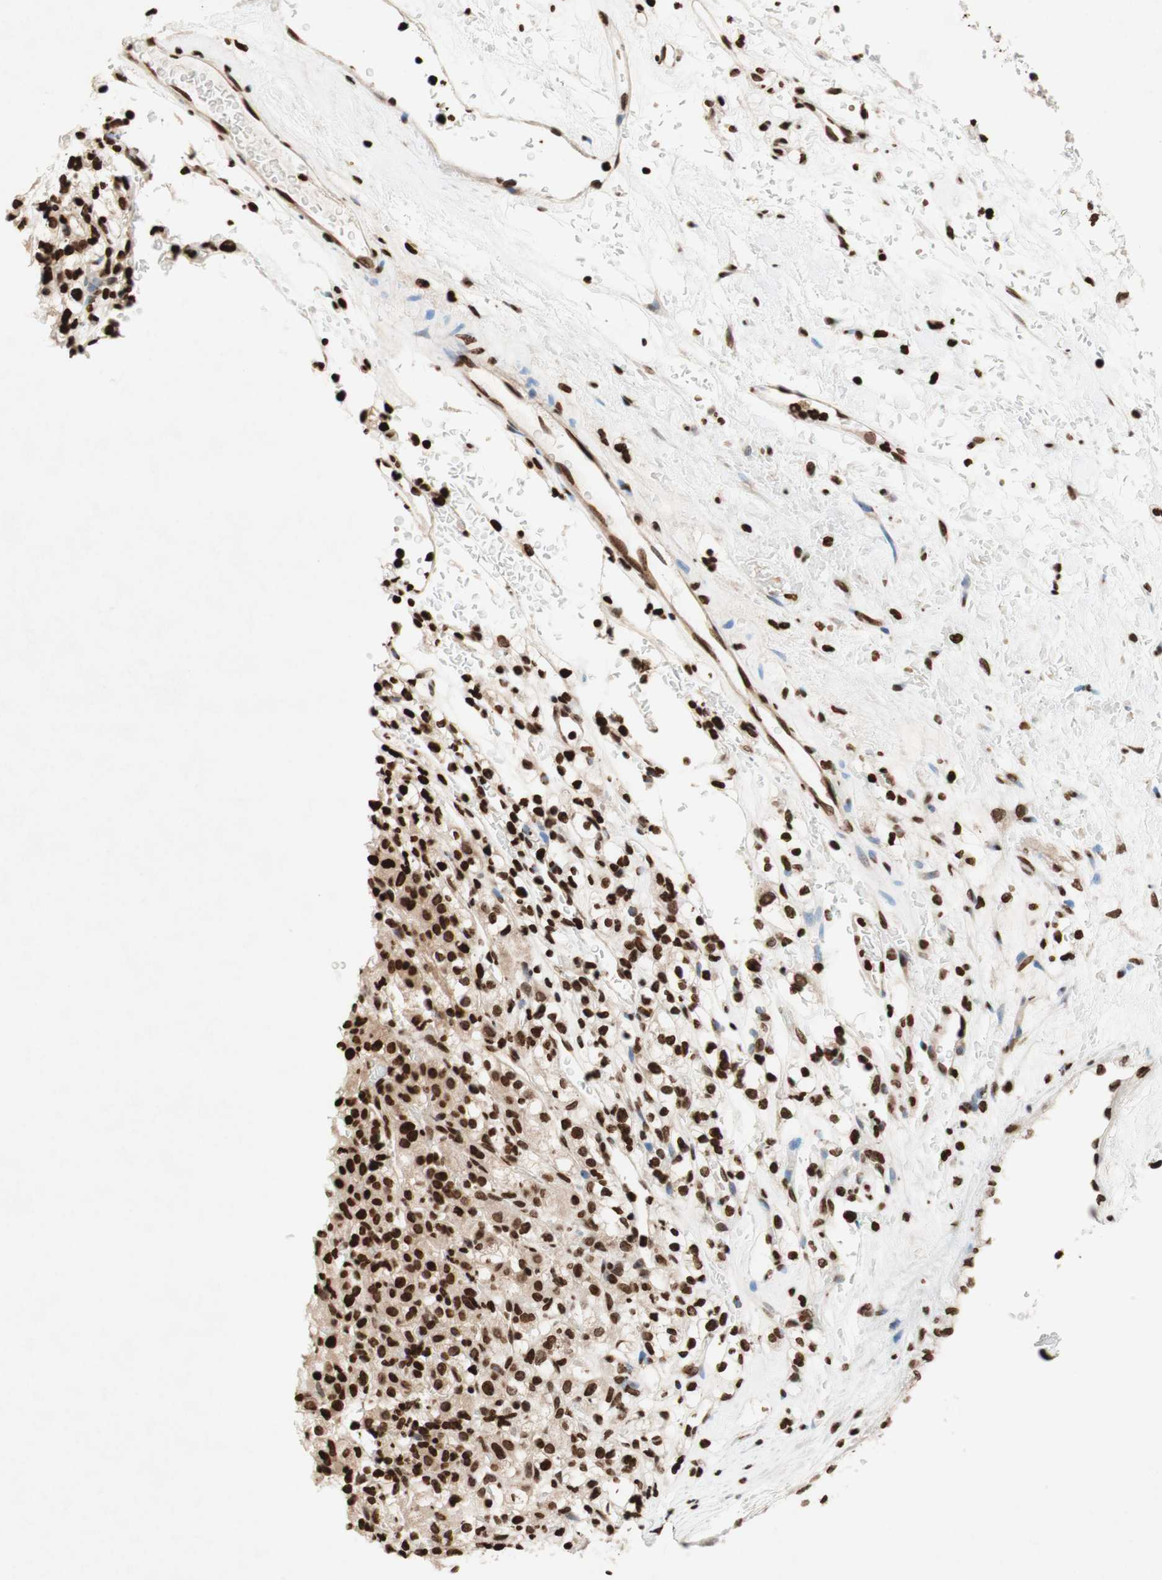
{"staining": {"intensity": "strong", "quantity": ">75%", "location": "nuclear"}, "tissue": "renal cancer", "cell_type": "Tumor cells", "image_type": "cancer", "snomed": [{"axis": "morphology", "description": "Normal tissue, NOS"}, {"axis": "morphology", "description": "Adenocarcinoma, NOS"}, {"axis": "topography", "description": "Kidney"}], "caption": "Renal adenocarcinoma stained with a protein marker reveals strong staining in tumor cells.", "gene": "NCOA3", "patient": {"sex": "female", "age": 72}}